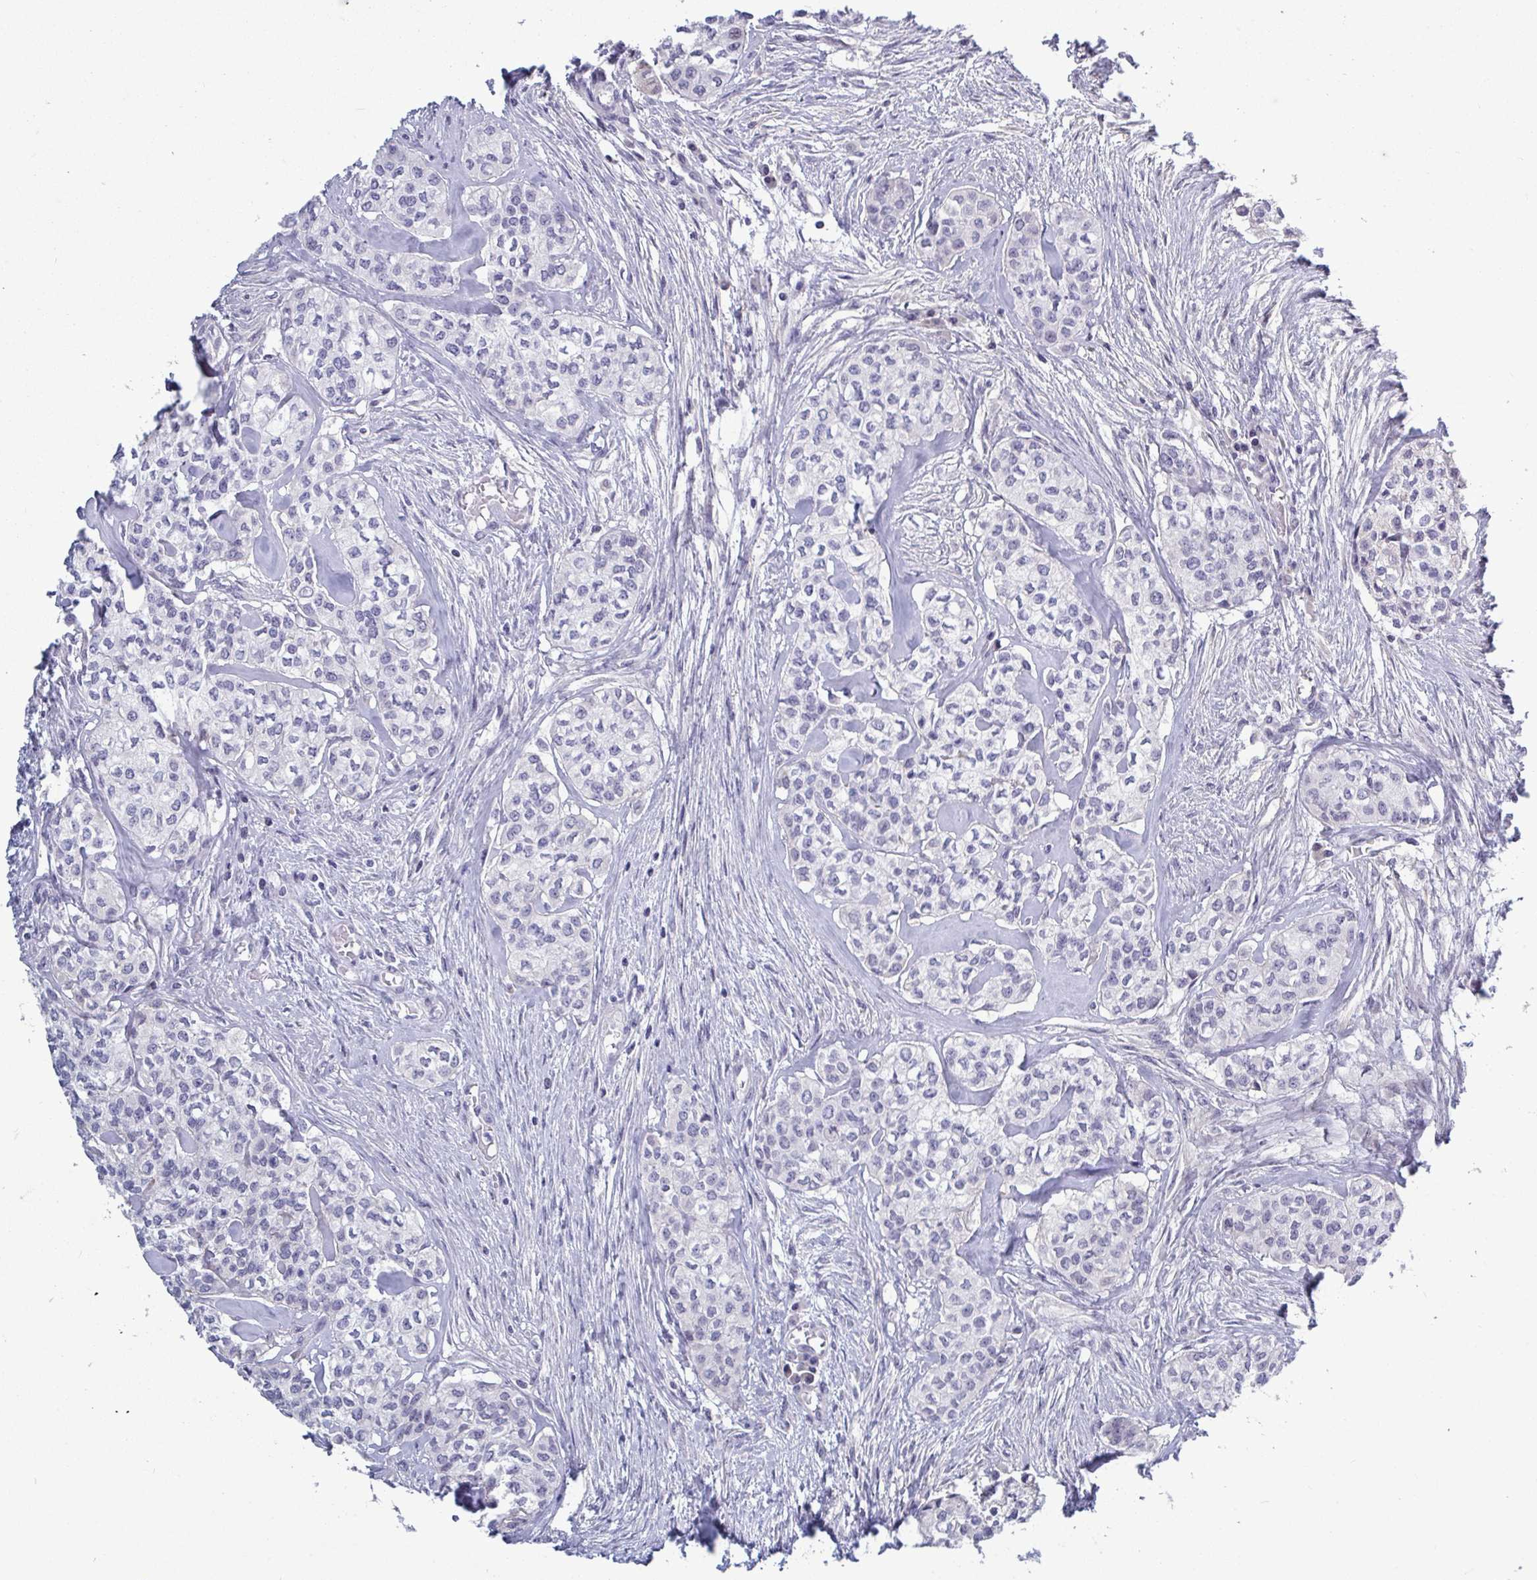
{"staining": {"intensity": "negative", "quantity": "none", "location": "none"}, "tissue": "head and neck cancer", "cell_type": "Tumor cells", "image_type": "cancer", "snomed": [{"axis": "morphology", "description": "Adenocarcinoma, NOS"}, {"axis": "topography", "description": "Head-Neck"}], "caption": "Immunohistochemistry of head and neck cancer (adenocarcinoma) demonstrates no staining in tumor cells.", "gene": "TCEAL8", "patient": {"sex": "male", "age": 81}}